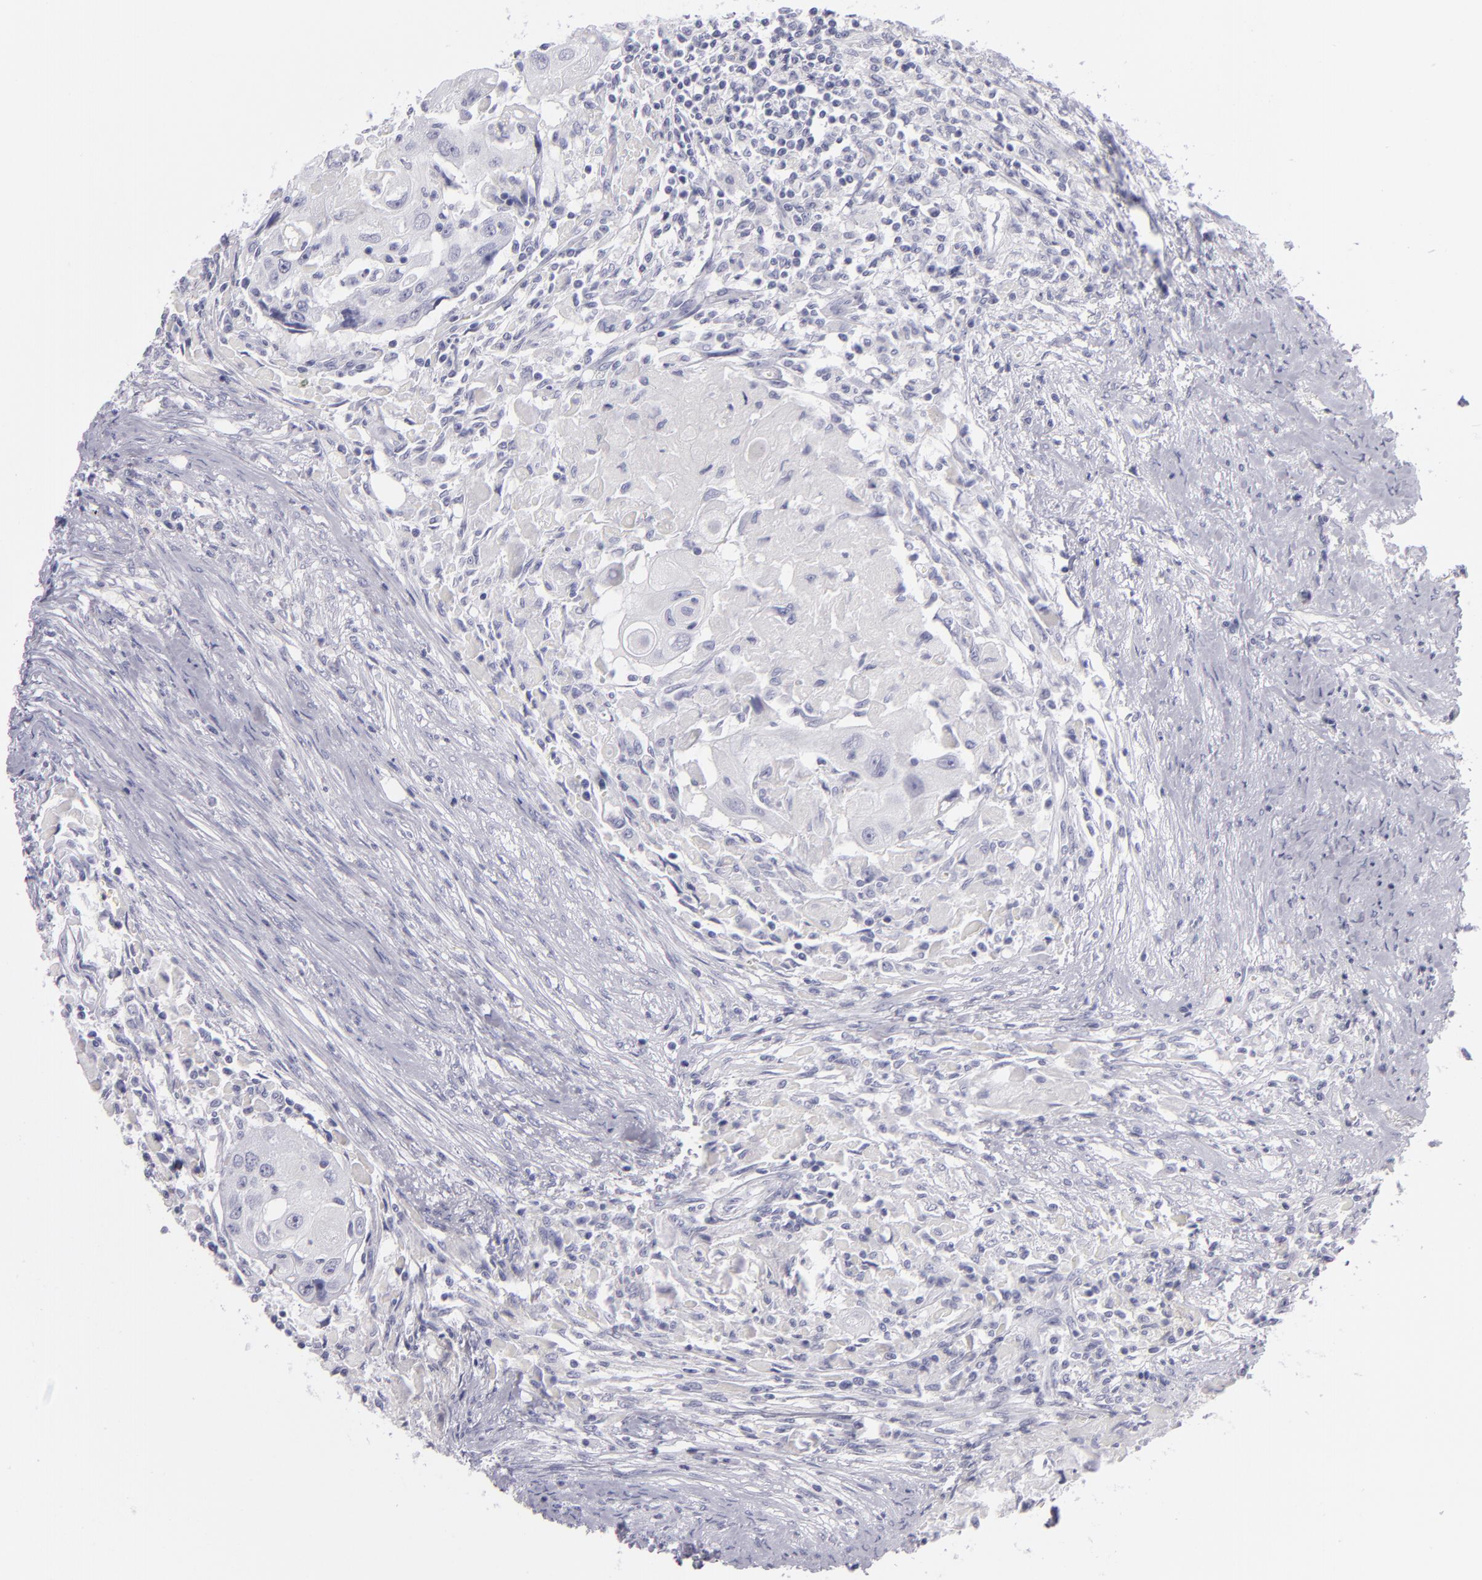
{"staining": {"intensity": "negative", "quantity": "none", "location": "none"}, "tissue": "head and neck cancer", "cell_type": "Tumor cells", "image_type": "cancer", "snomed": [{"axis": "morphology", "description": "Squamous cell carcinoma, NOS"}, {"axis": "topography", "description": "Head-Neck"}], "caption": "Immunohistochemistry of head and neck squamous cell carcinoma displays no positivity in tumor cells.", "gene": "VIL1", "patient": {"sex": "male", "age": 64}}